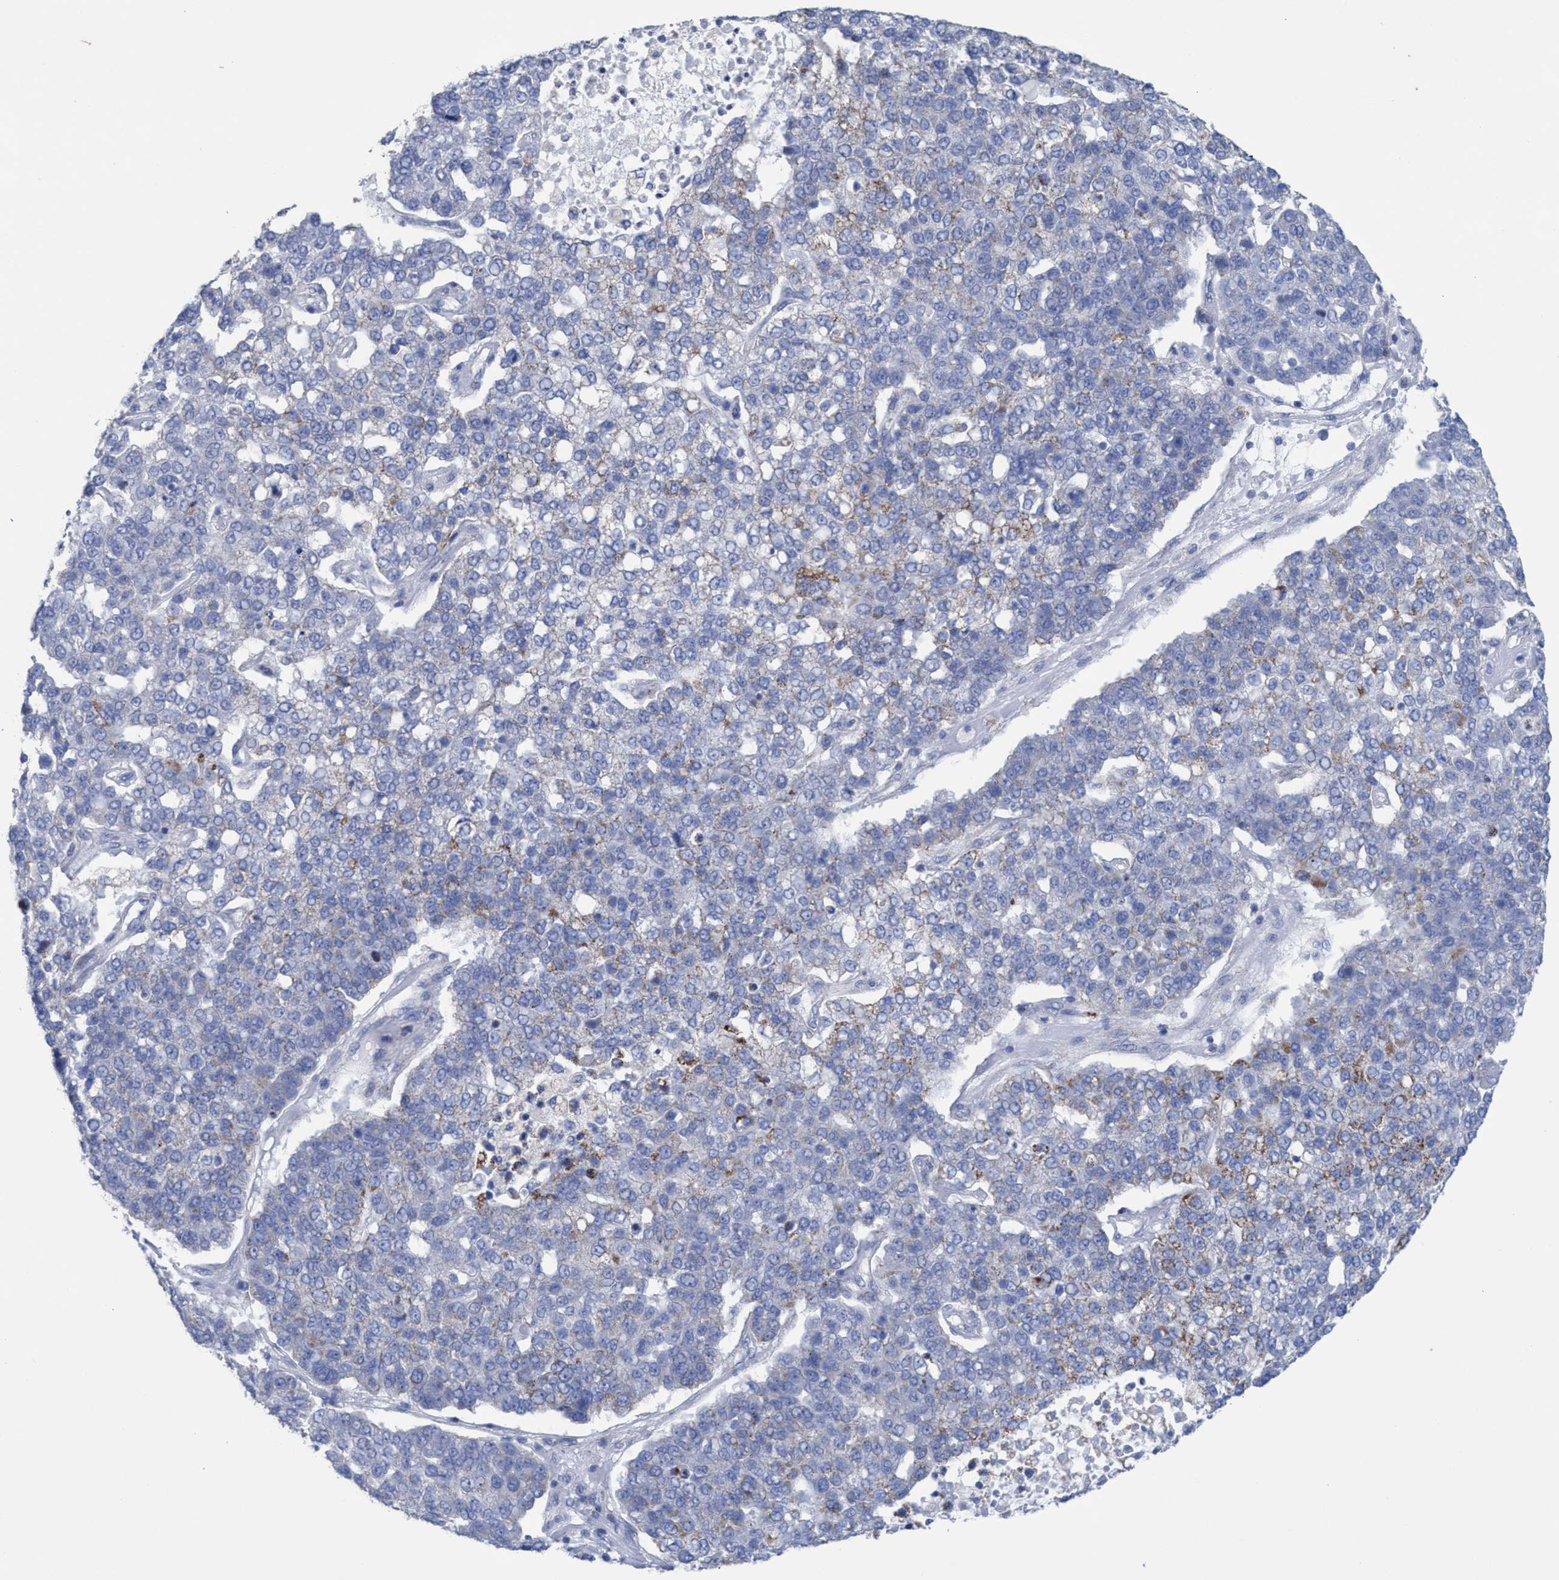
{"staining": {"intensity": "weak", "quantity": "<25%", "location": "cytoplasmic/membranous"}, "tissue": "pancreatic cancer", "cell_type": "Tumor cells", "image_type": "cancer", "snomed": [{"axis": "morphology", "description": "Adenocarcinoma, NOS"}, {"axis": "topography", "description": "Pancreas"}], "caption": "This is an immunohistochemistry histopathology image of pancreatic cancer. There is no expression in tumor cells.", "gene": "RSAD1", "patient": {"sex": "female", "age": 61}}